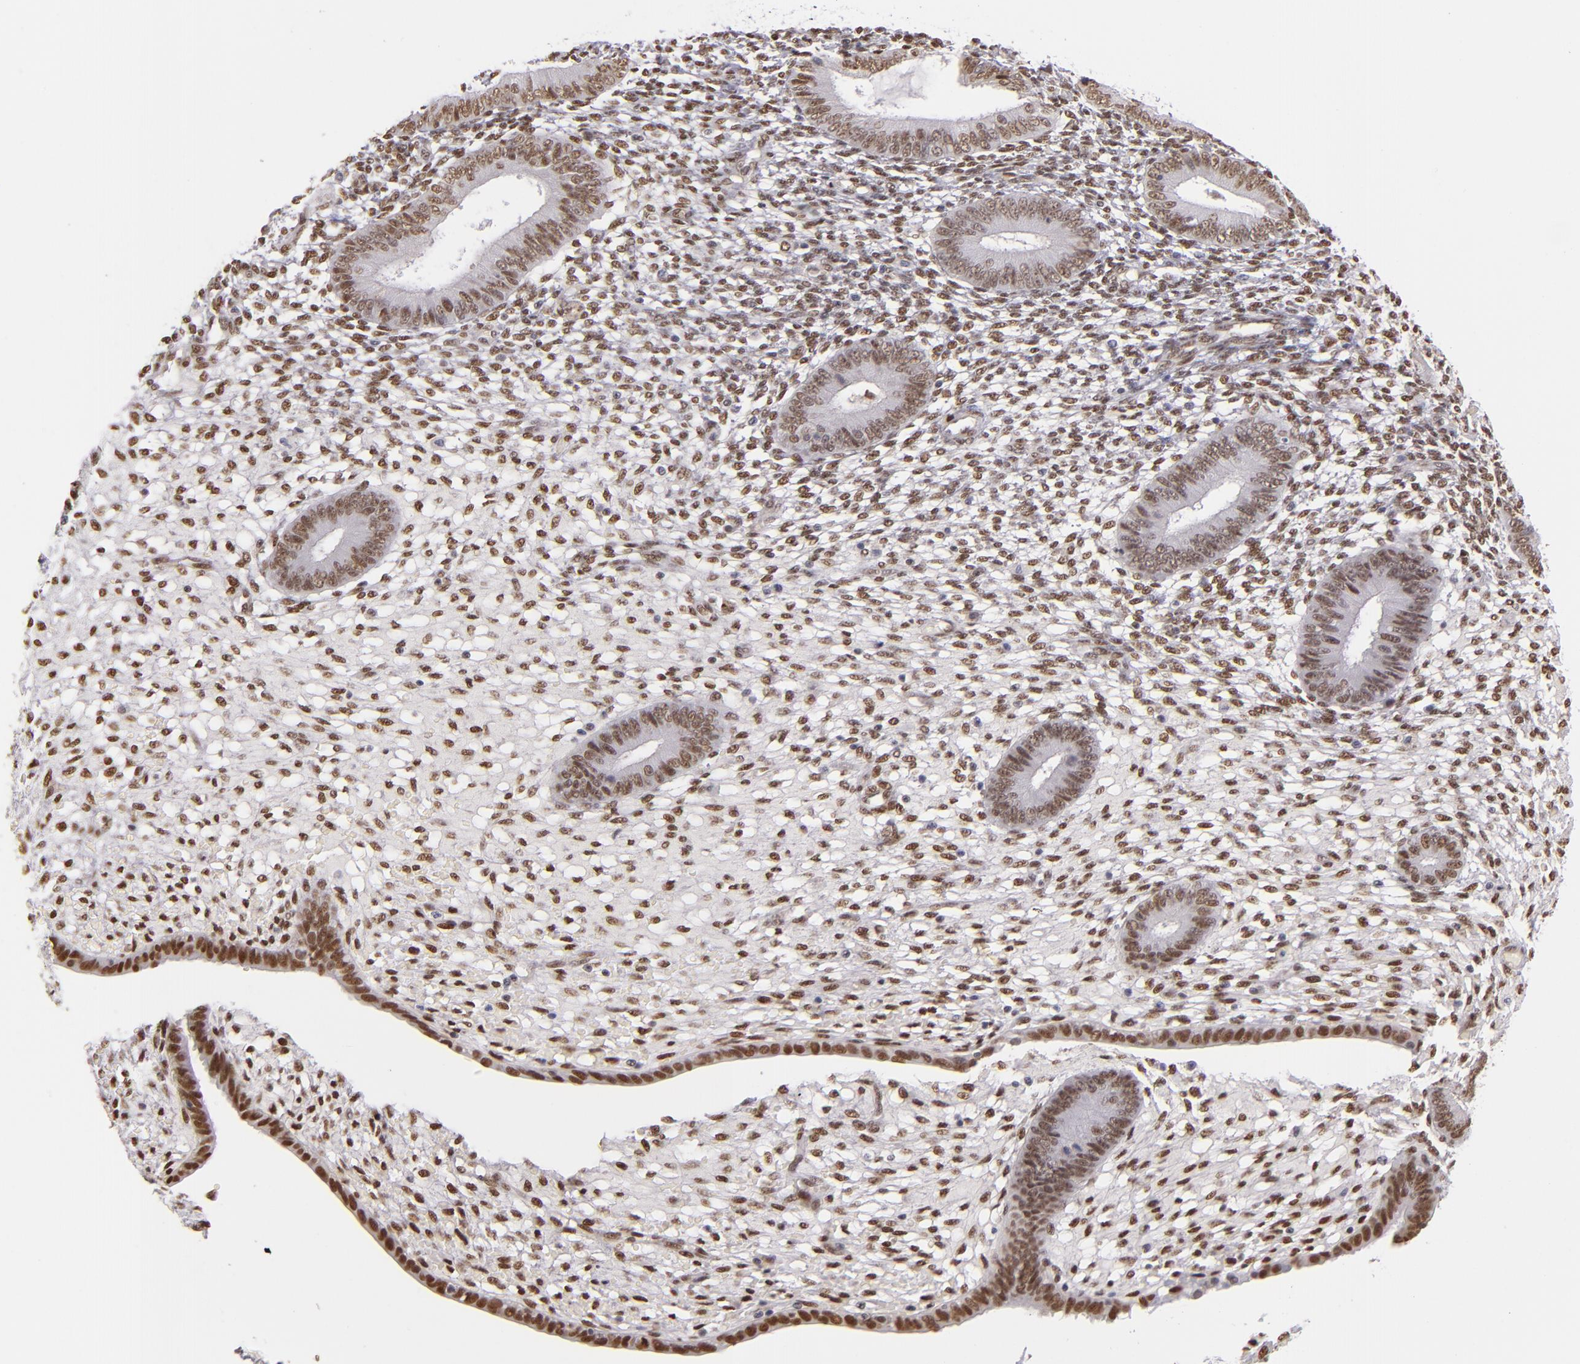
{"staining": {"intensity": "weak", "quantity": ">75%", "location": "nuclear"}, "tissue": "endometrium", "cell_type": "Cells in endometrial stroma", "image_type": "normal", "snomed": [{"axis": "morphology", "description": "Normal tissue, NOS"}, {"axis": "topography", "description": "Endometrium"}], "caption": "DAB (3,3'-diaminobenzidine) immunohistochemical staining of benign human endometrium demonstrates weak nuclear protein staining in approximately >75% of cells in endometrial stroma.", "gene": "NCOR2", "patient": {"sex": "female", "age": 42}}